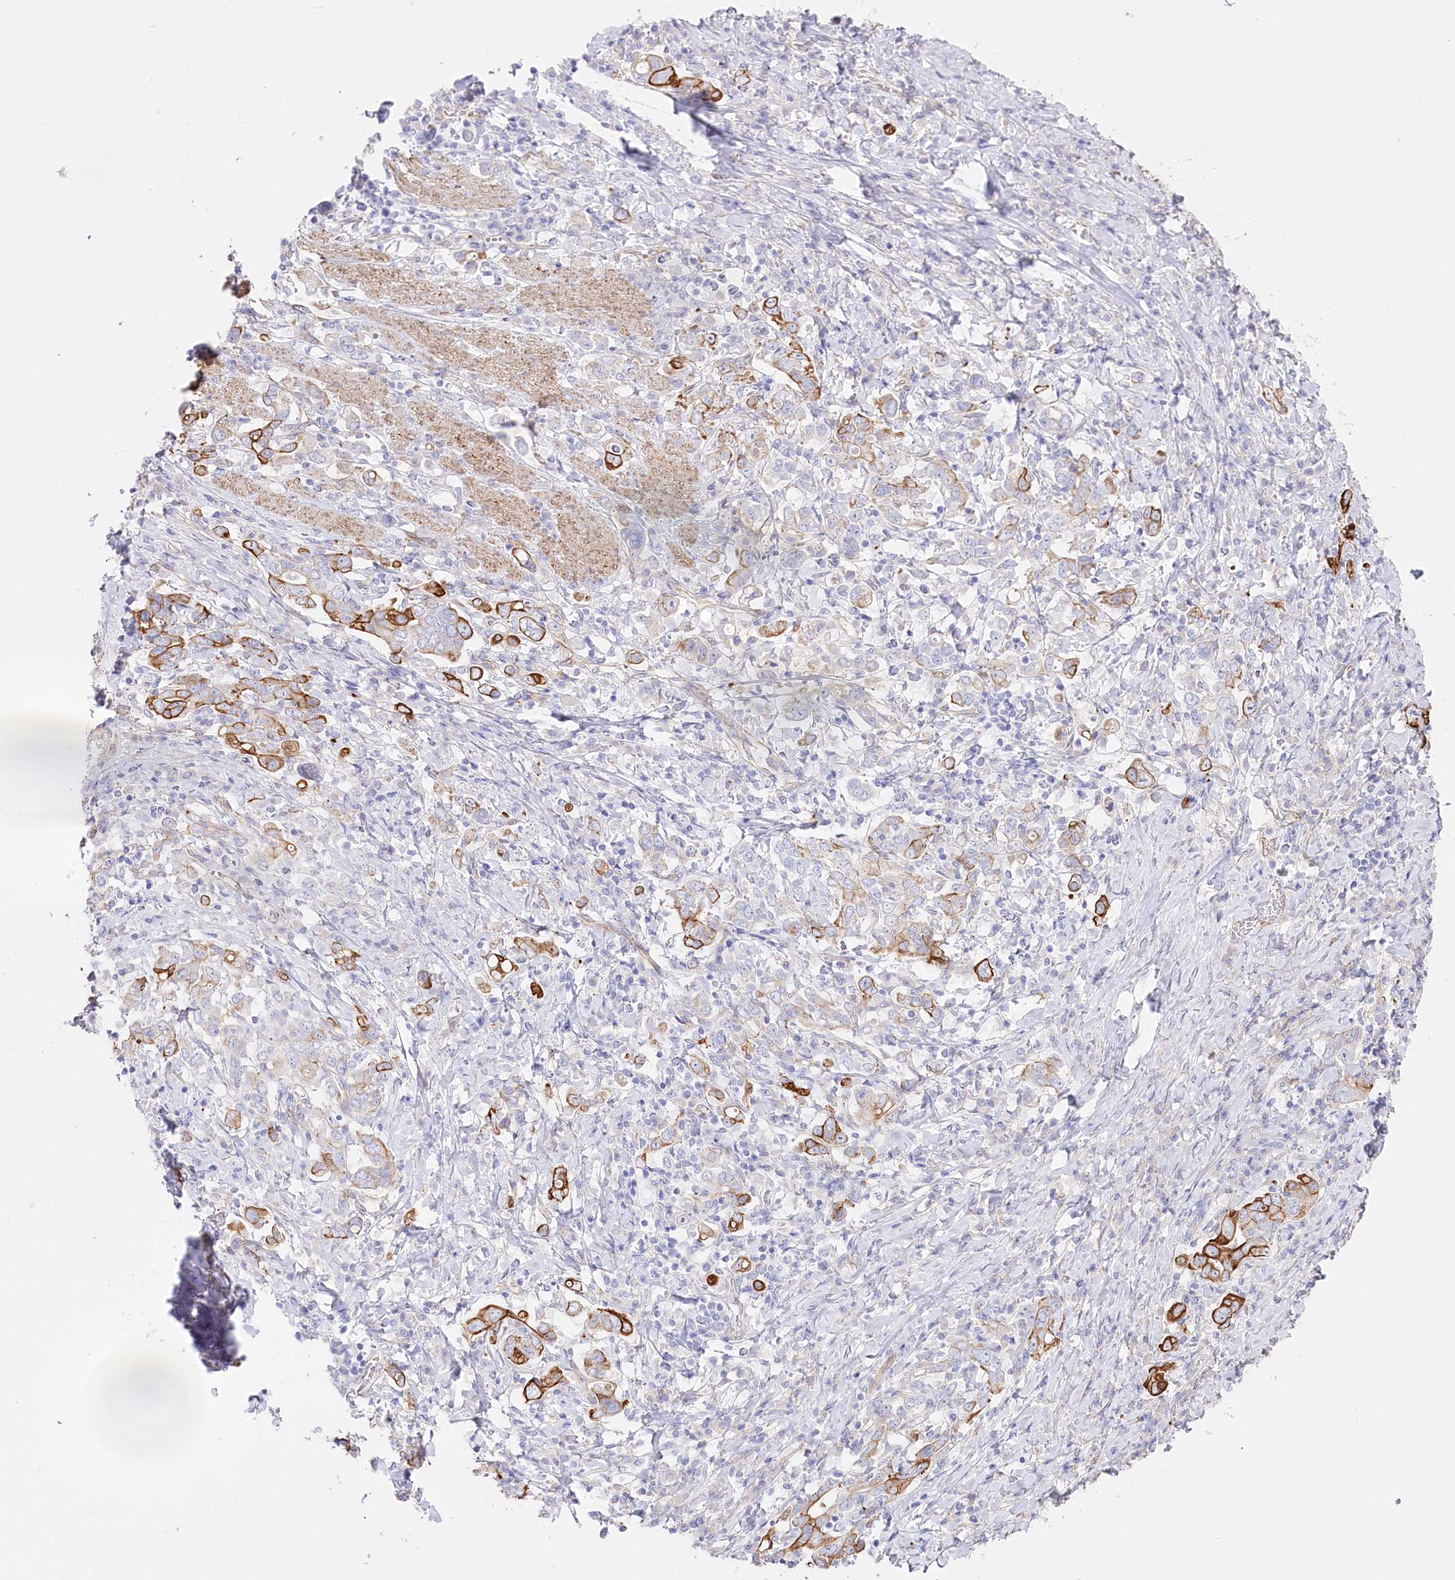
{"staining": {"intensity": "strong", "quantity": "25%-75%", "location": "cytoplasmic/membranous"}, "tissue": "stomach cancer", "cell_type": "Tumor cells", "image_type": "cancer", "snomed": [{"axis": "morphology", "description": "Adenocarcinoma, NOS"}, {"axis": "topography", "description": "Stomach, upper"}], "caption": "The micrograph reveals staining of stomach adenocarcinoma, revealing strong cytoplasmic/membranous protein positivity (brown color) within tumor cells.", "gene": "SLC39A10", "patient": {"sex": "male", "age": 62}}